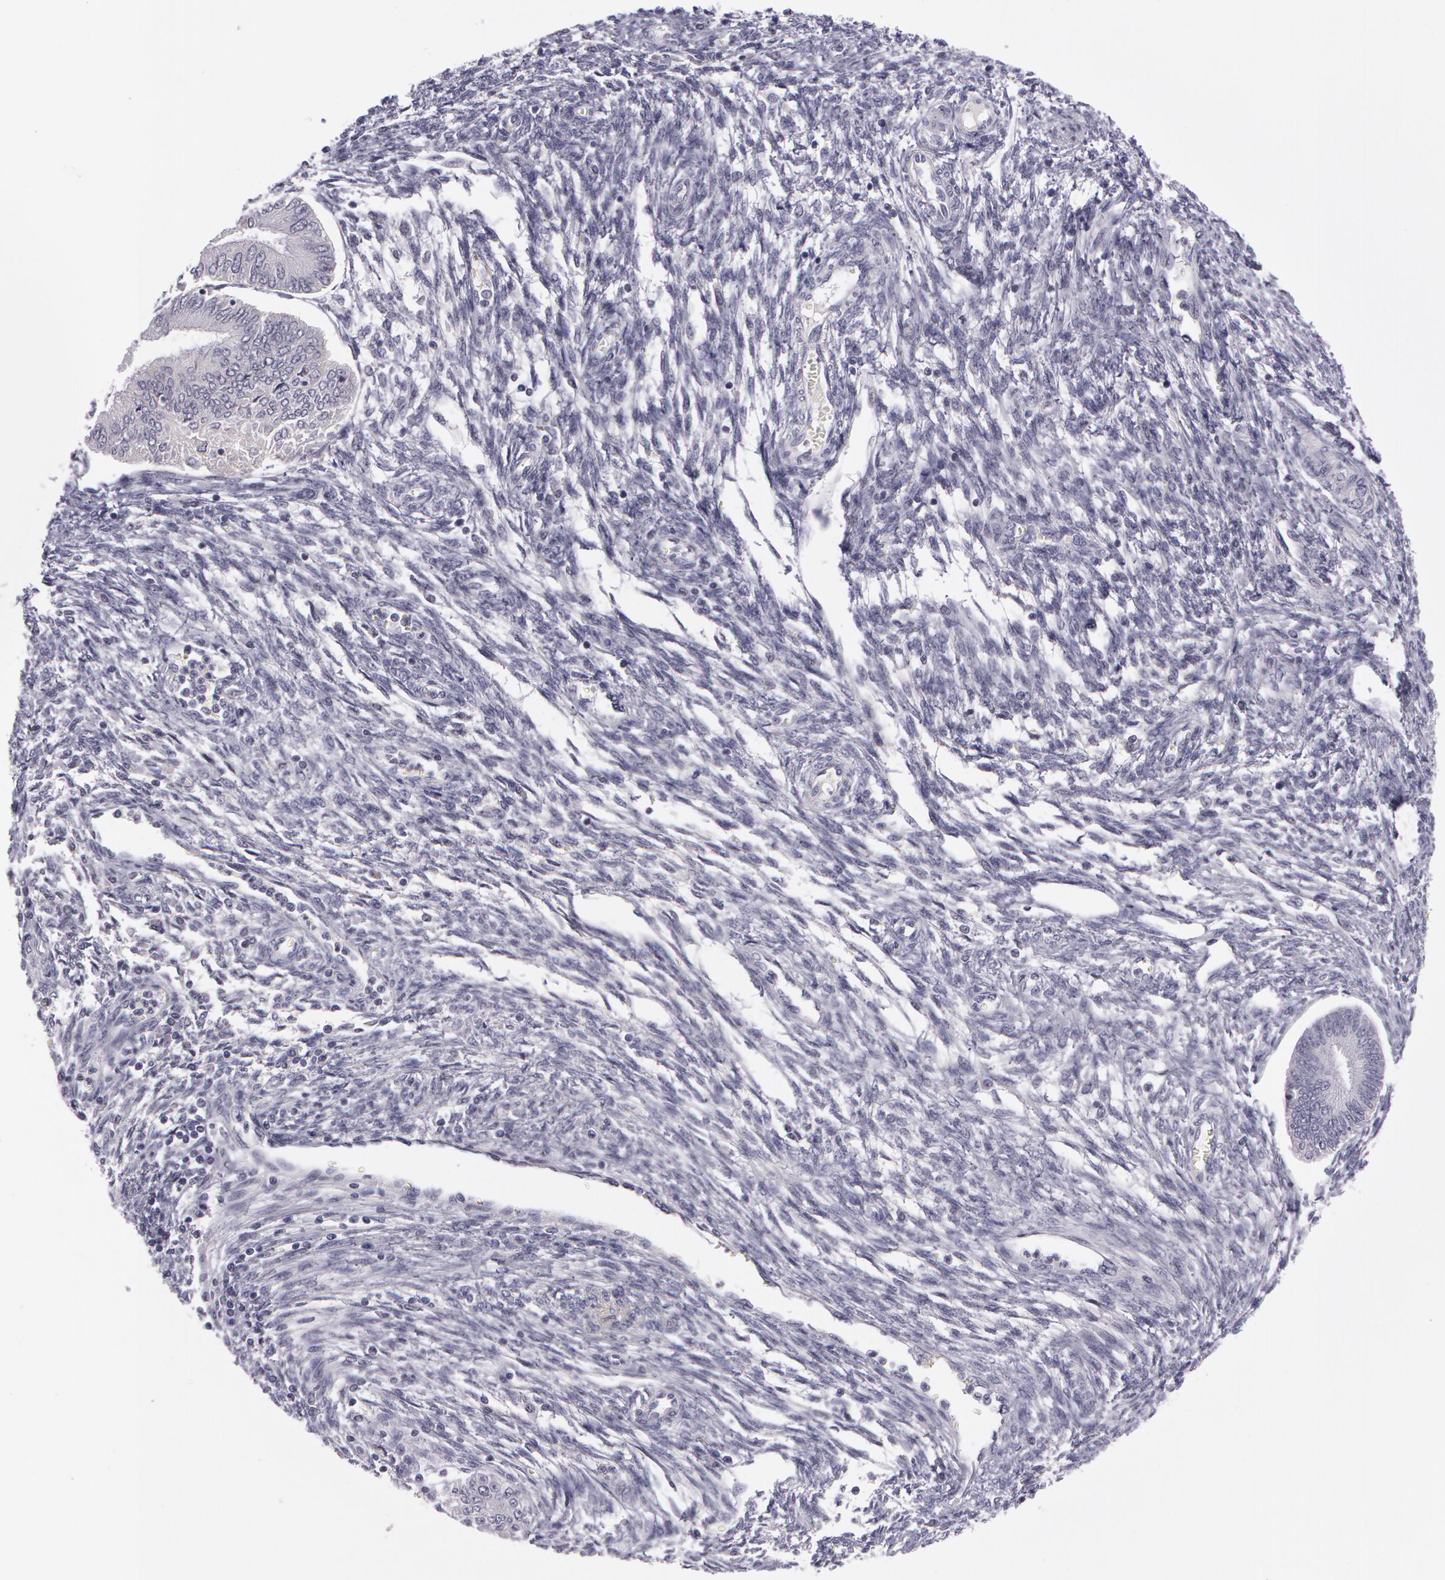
{"staining": {"intensity": "negative", "quantity": "none", "location": "none"}, "tissue": "endometrial cancer", "cell_type": "Tumor cells", "image_type": "cancer", "snomed": [{"axis": "morphology", "description": "Adenocarcinoma, NOS"}, {"axis": "topography", "description": "Endometrium"}], "caption": "Human endometrial cancer (adenocarcinoma) stained for a protein using immunohistochemistry exhibits no positivity in tumor cells.", "gene": "IL1RN", "patient": {"sex": "female", "age": 51}}